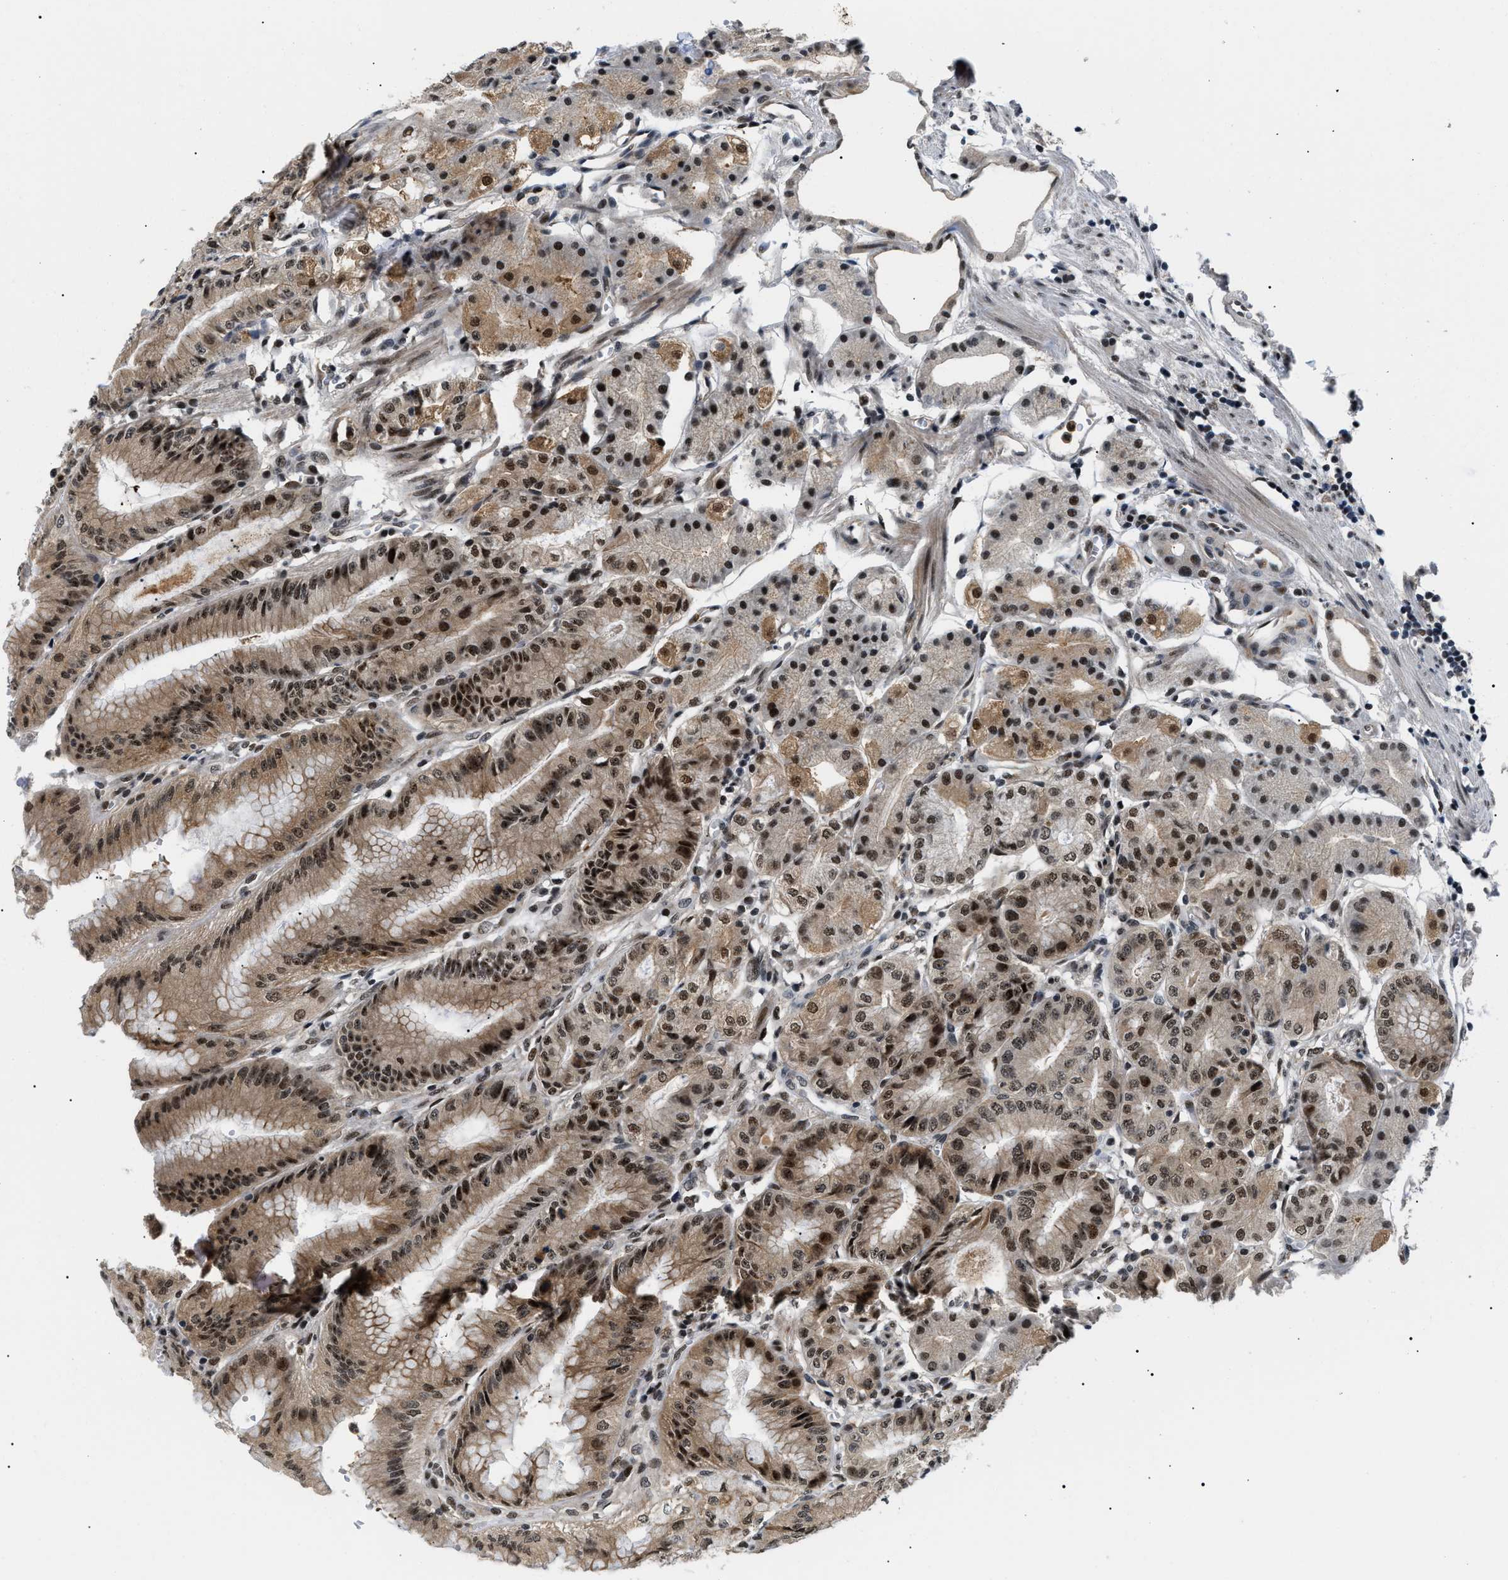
{"staining": {"intensity": "strong", "quantity": ">75%", "location": "cytoplasmic/membranous,nuclear"}, "tissue": "stomach", "cell_type": "Glandular cells", "image_type": "normal", "snomed": [{"axis": "morphology", "description": "Normal tissue, NOS"}, {"axis": "topography", "description": "Stomach, lower"}], "caption": "A high amount of strong cytoplasmic/membranous,nuclear staining is present in approximately >75% of glandular cells in benign stomach.", "gene": "RBM15", "patient": {"sex": "male", "age": 71}}